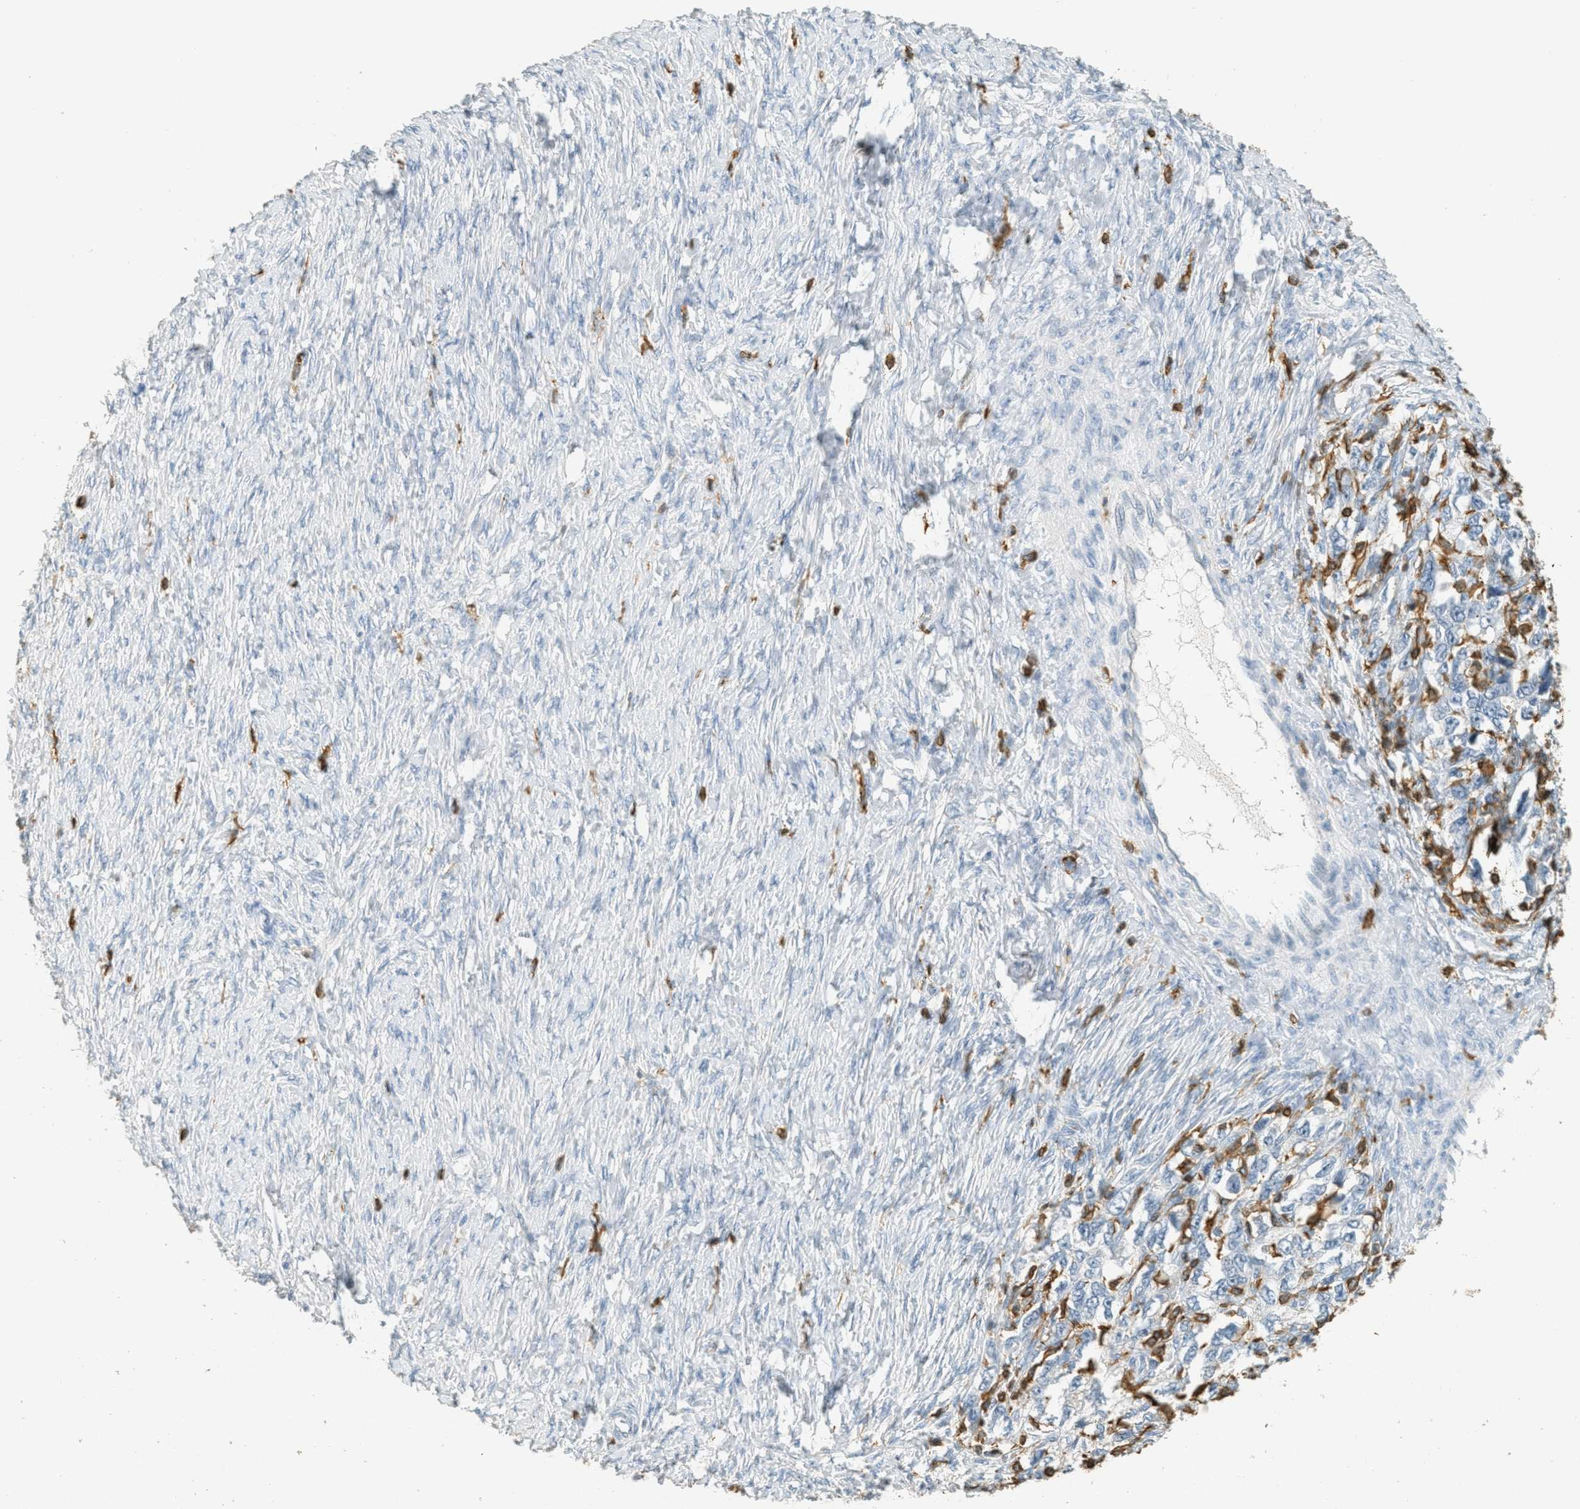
{"staining": {"intensity": "negative", "quantity": "none", "location": "none"}, "tissue": "ovarian cancer", "cell_type": "Tumor cells", "image_type": "cancer", "snomed": [{"axis": "morphology", "description": "Carcinoma, NOS"}, {"axis": "morphology", "description": "Cystadenocarcinoma, serous, NOS"}, {"axis": "topography", "description": "Ovary"}], "caption": "The photomicrograph shows no significant expression in tumor cells of carcinoma (ovarian). Brightfield microscopy of immunohistochemistry (IHC) stained with DAB (brown) and hematoxylin (blue), captured at high magnification.", "gene": "LSP1", "patient": {"sex": "female", "age": 69}}